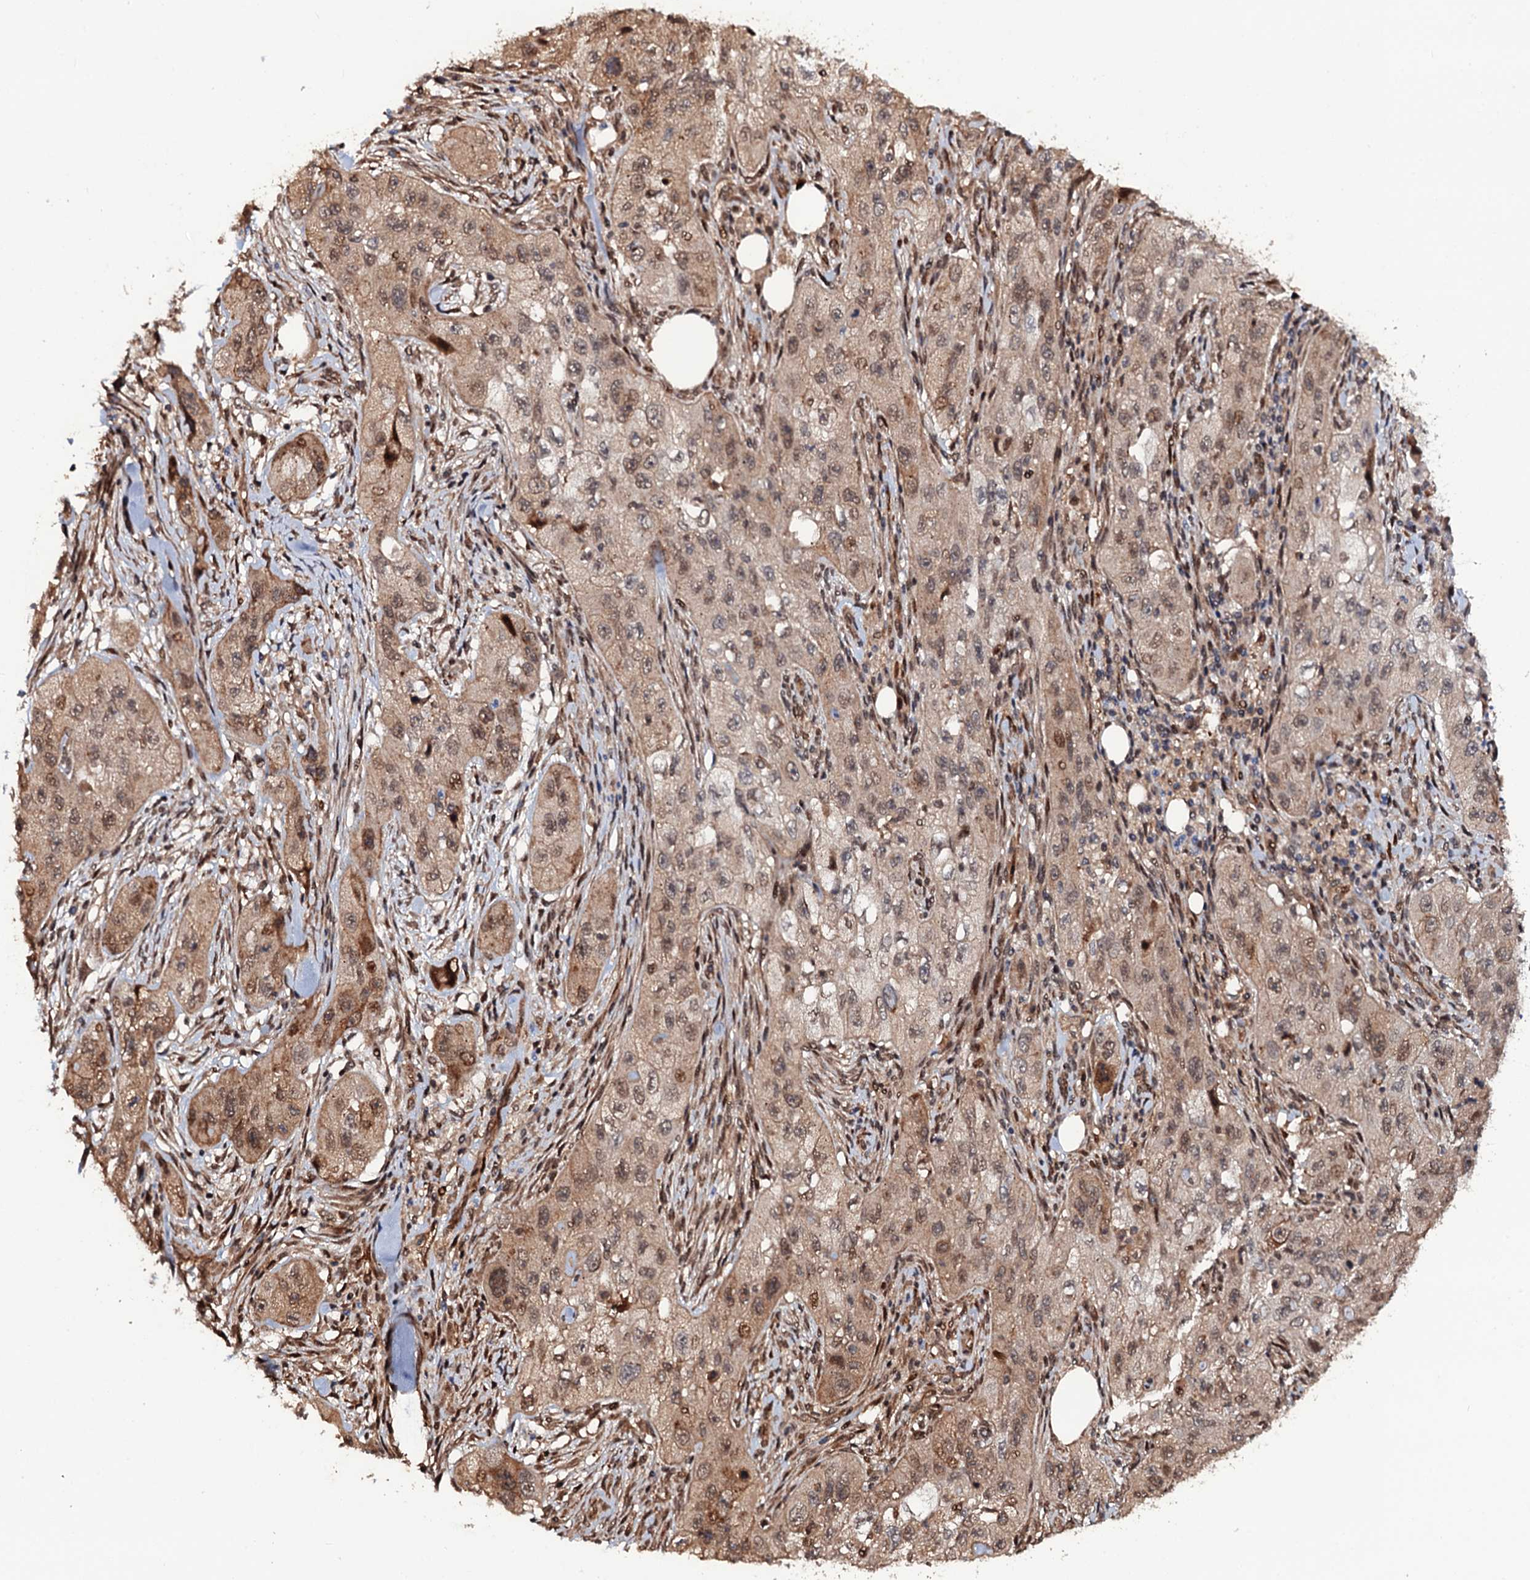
{"staining": {"intensity": "moderate", "quantity": "25%-75%", "location": "cytoplasmic/membranous,nuclear"}, "tissue": "skin cancer", "cell_type": "Tumor cells", "image_type": "cancer", "snomed": [{"axis": "morphology", "description": "Squamous cell carcinoma, NOS"}, {"axis": "topography", "description": "Skin"}, {"axis": "topography", "description": "Subcutis"}], "caption": "Squamous cell carcinoma (skin) stained with IHC demonstrates moderate cytoplasmic/membranous and nuclear positivity in about 25%-75% of tumor cells. The staining was performed using DAB (3,3'-diaminobenzidine), with brown indicating positive protein expression. Nuclei are stained blue with hematoxylin.", "gene": "CDC23", "patient": {"sex": "male", "age": 73}}